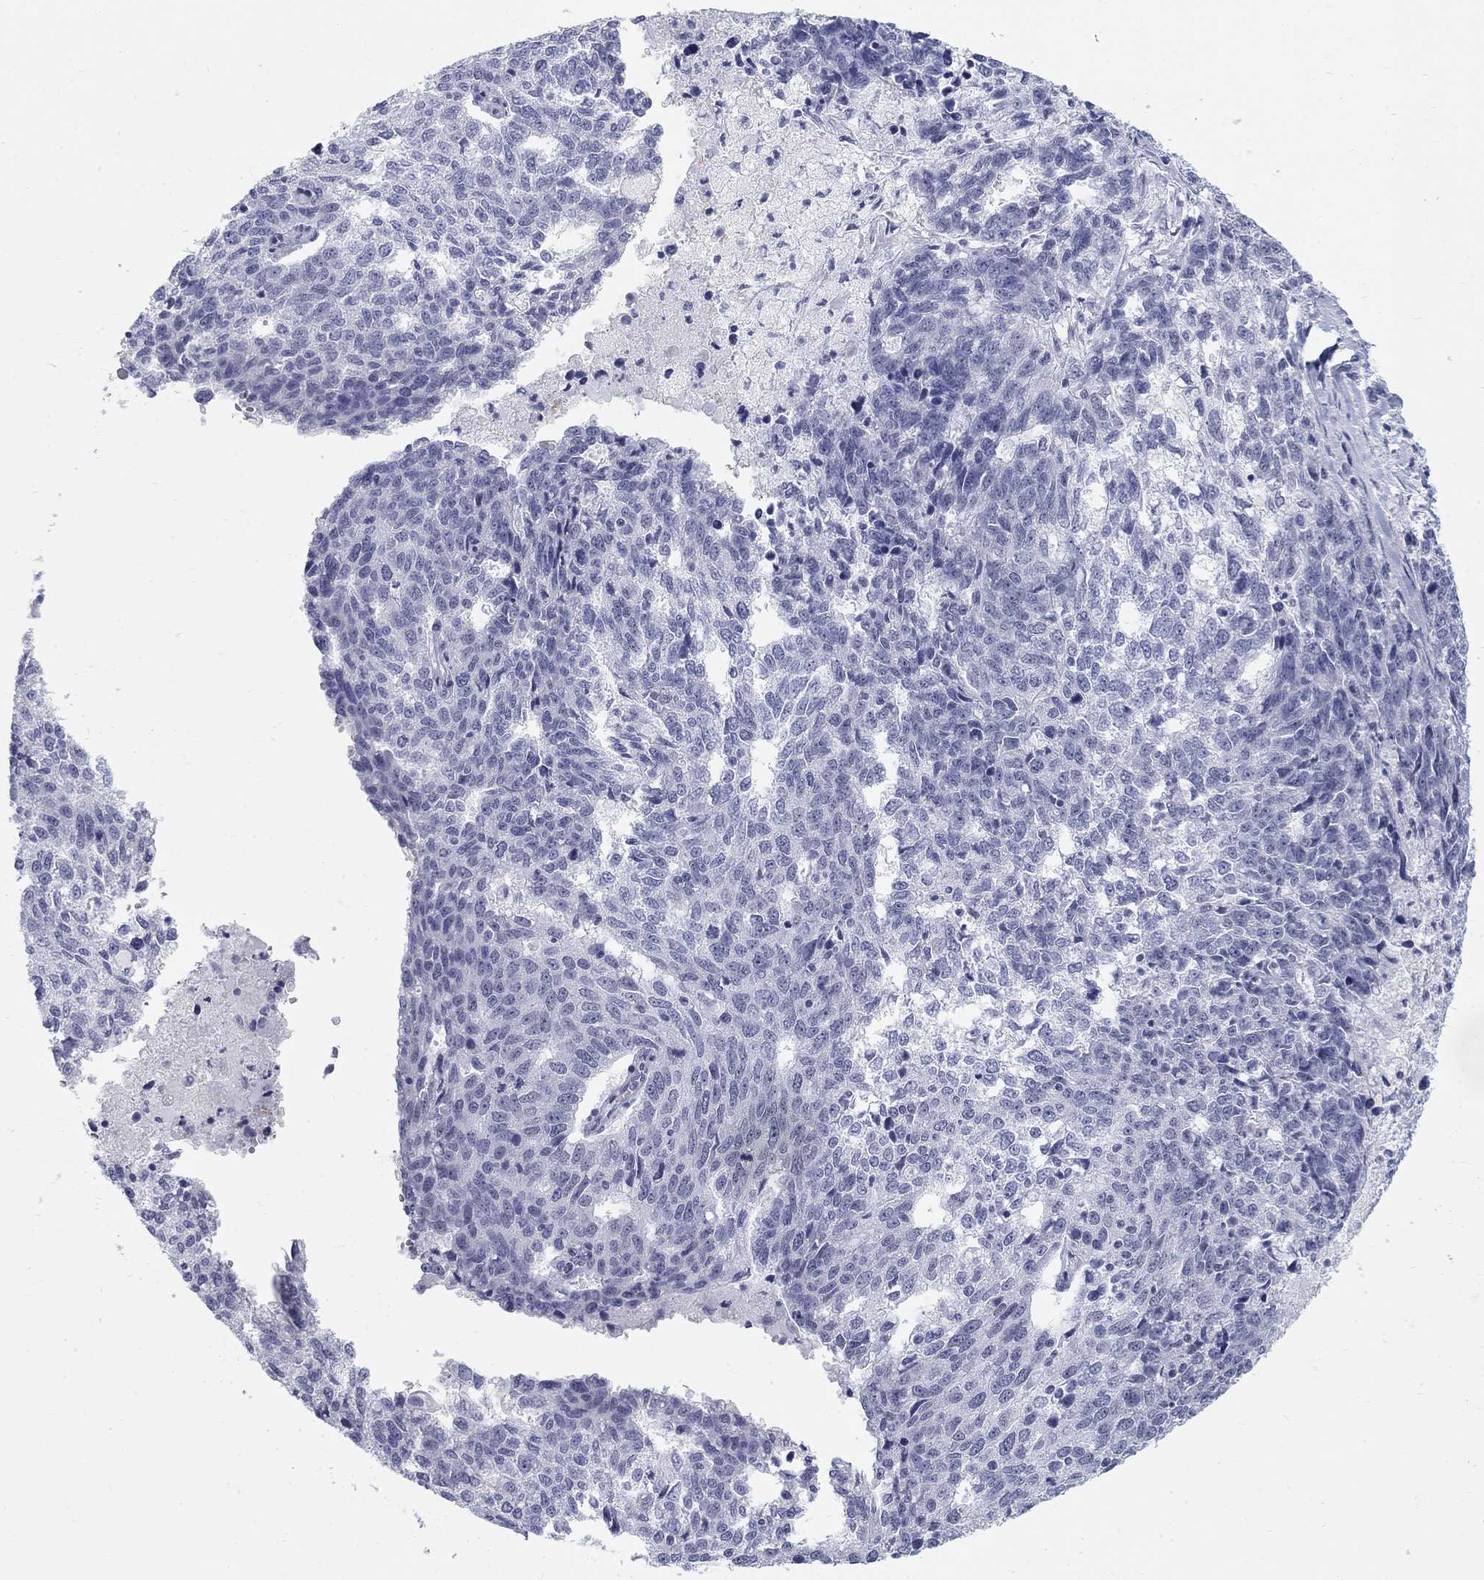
{"staining": {"intensity": "negative", "quantity": "none", "location": "none"}, "tissue": "ovarian cancer", "cell_type": "Tumor cells", "image_type": "cancer", "snomed": [{"axis": "morphology", "description": "Cystadenocarcinoma, serous, NOS"}, {"axis": "topography", "description": "Ovary"}], "caption": "A photomicrograph of ovarian cancer (serous cystadenocarcinoma) stained for a protein shows no brown staining in tumor cells.", "gene": "DMTN", "patient": {"sex": "female", "age": 71}}